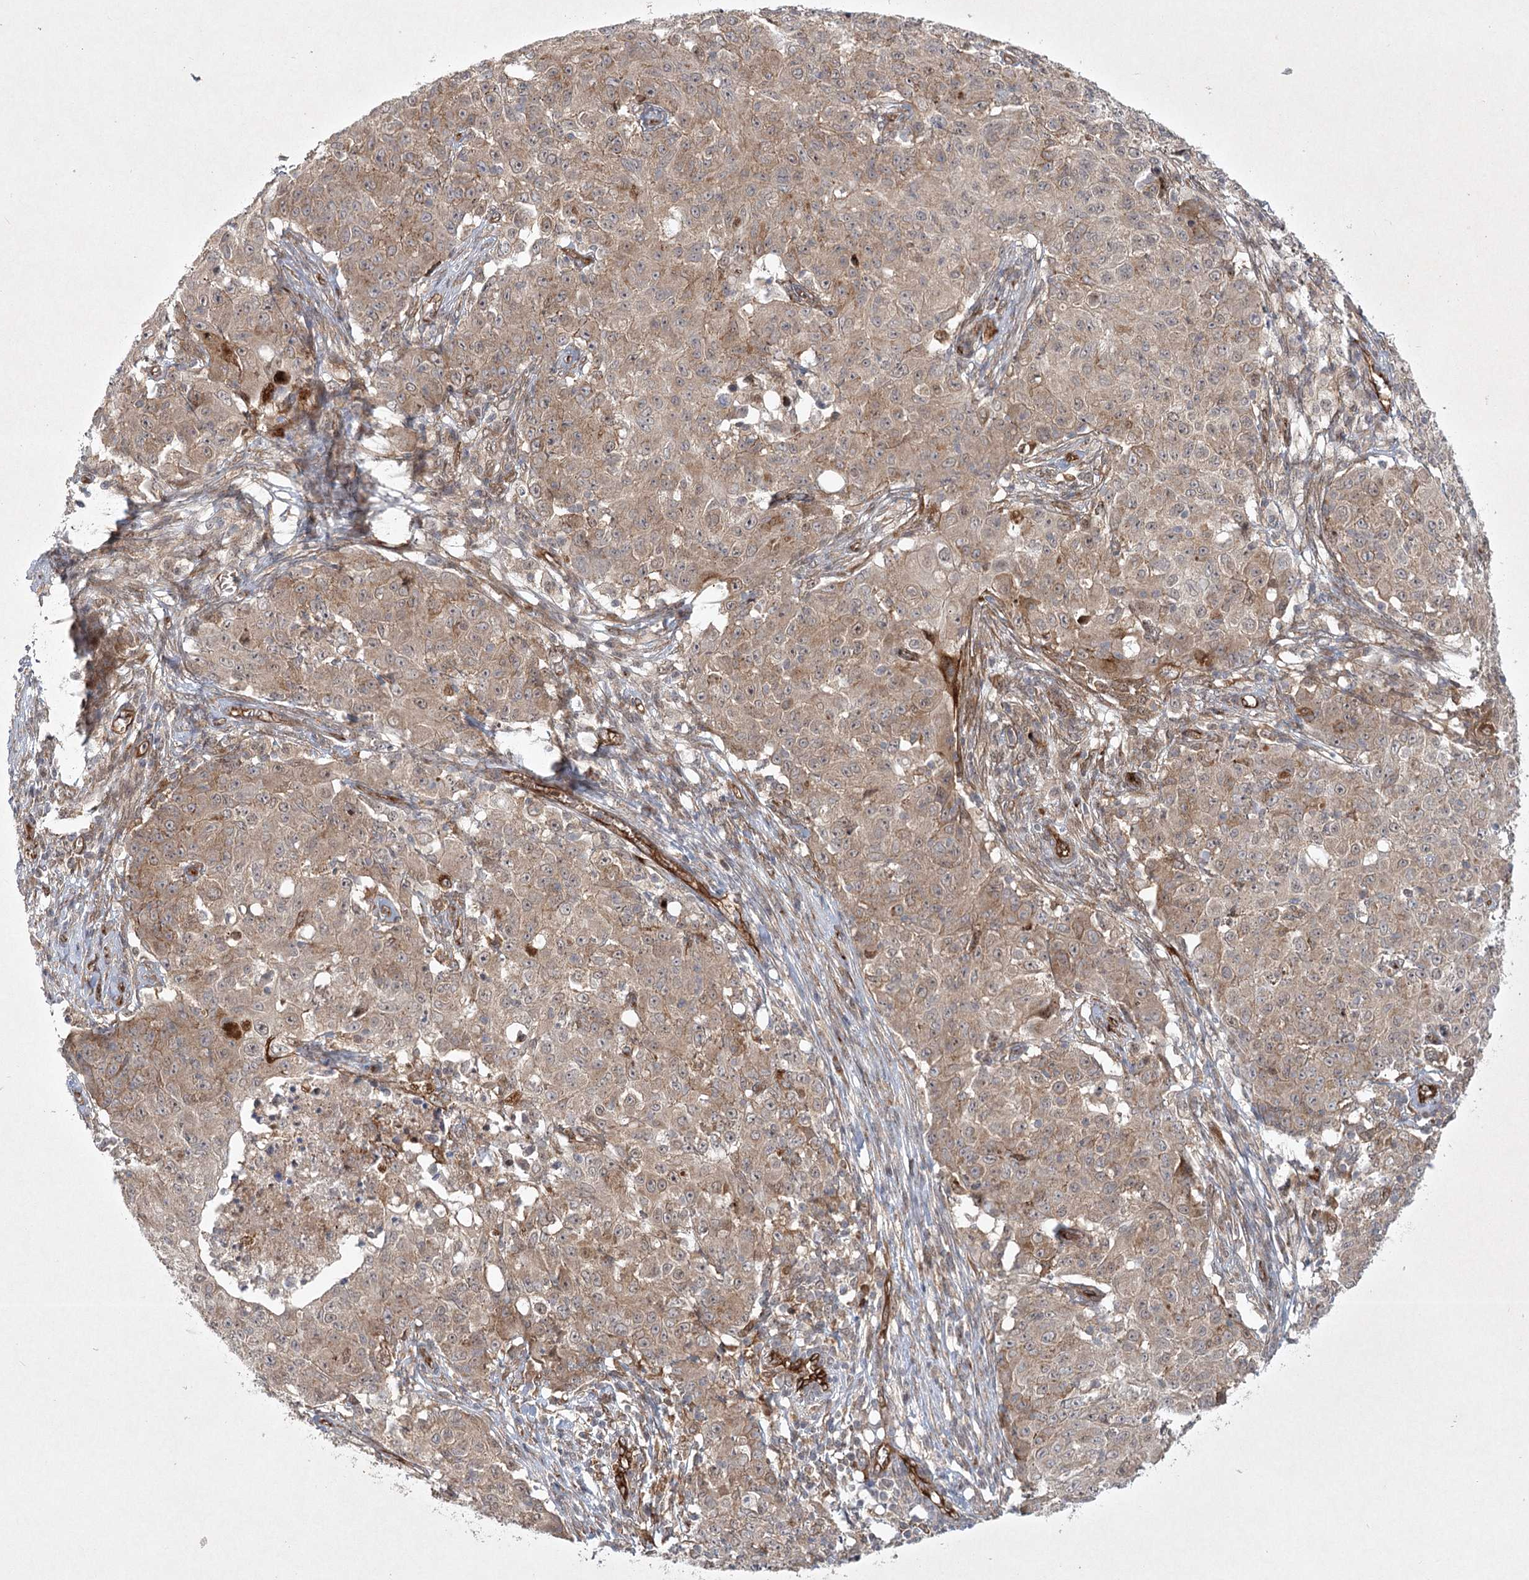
{"staining": {"intensity": "weak", "quantity": ">75%", "location": "cytoplasmic/membranous"}, "tissue": "ovarian cancer", "cell_type": "Tumor cells", "image_type": "cancer", "snomed": [{"axis": "morphology", "description": "Carcinoma, endometroid"}, {"axis": "topography", "description": "Ovary"}], "caption": "This is an image of immunohistochemistry (IHC) staining of ovarian endometroid carcinoma, which shows weak positivity in the cytoplasmic/membranous of tumor cells.", "gene": "ARHGAP31", "patient": {"sex": "female", "age": 42}}